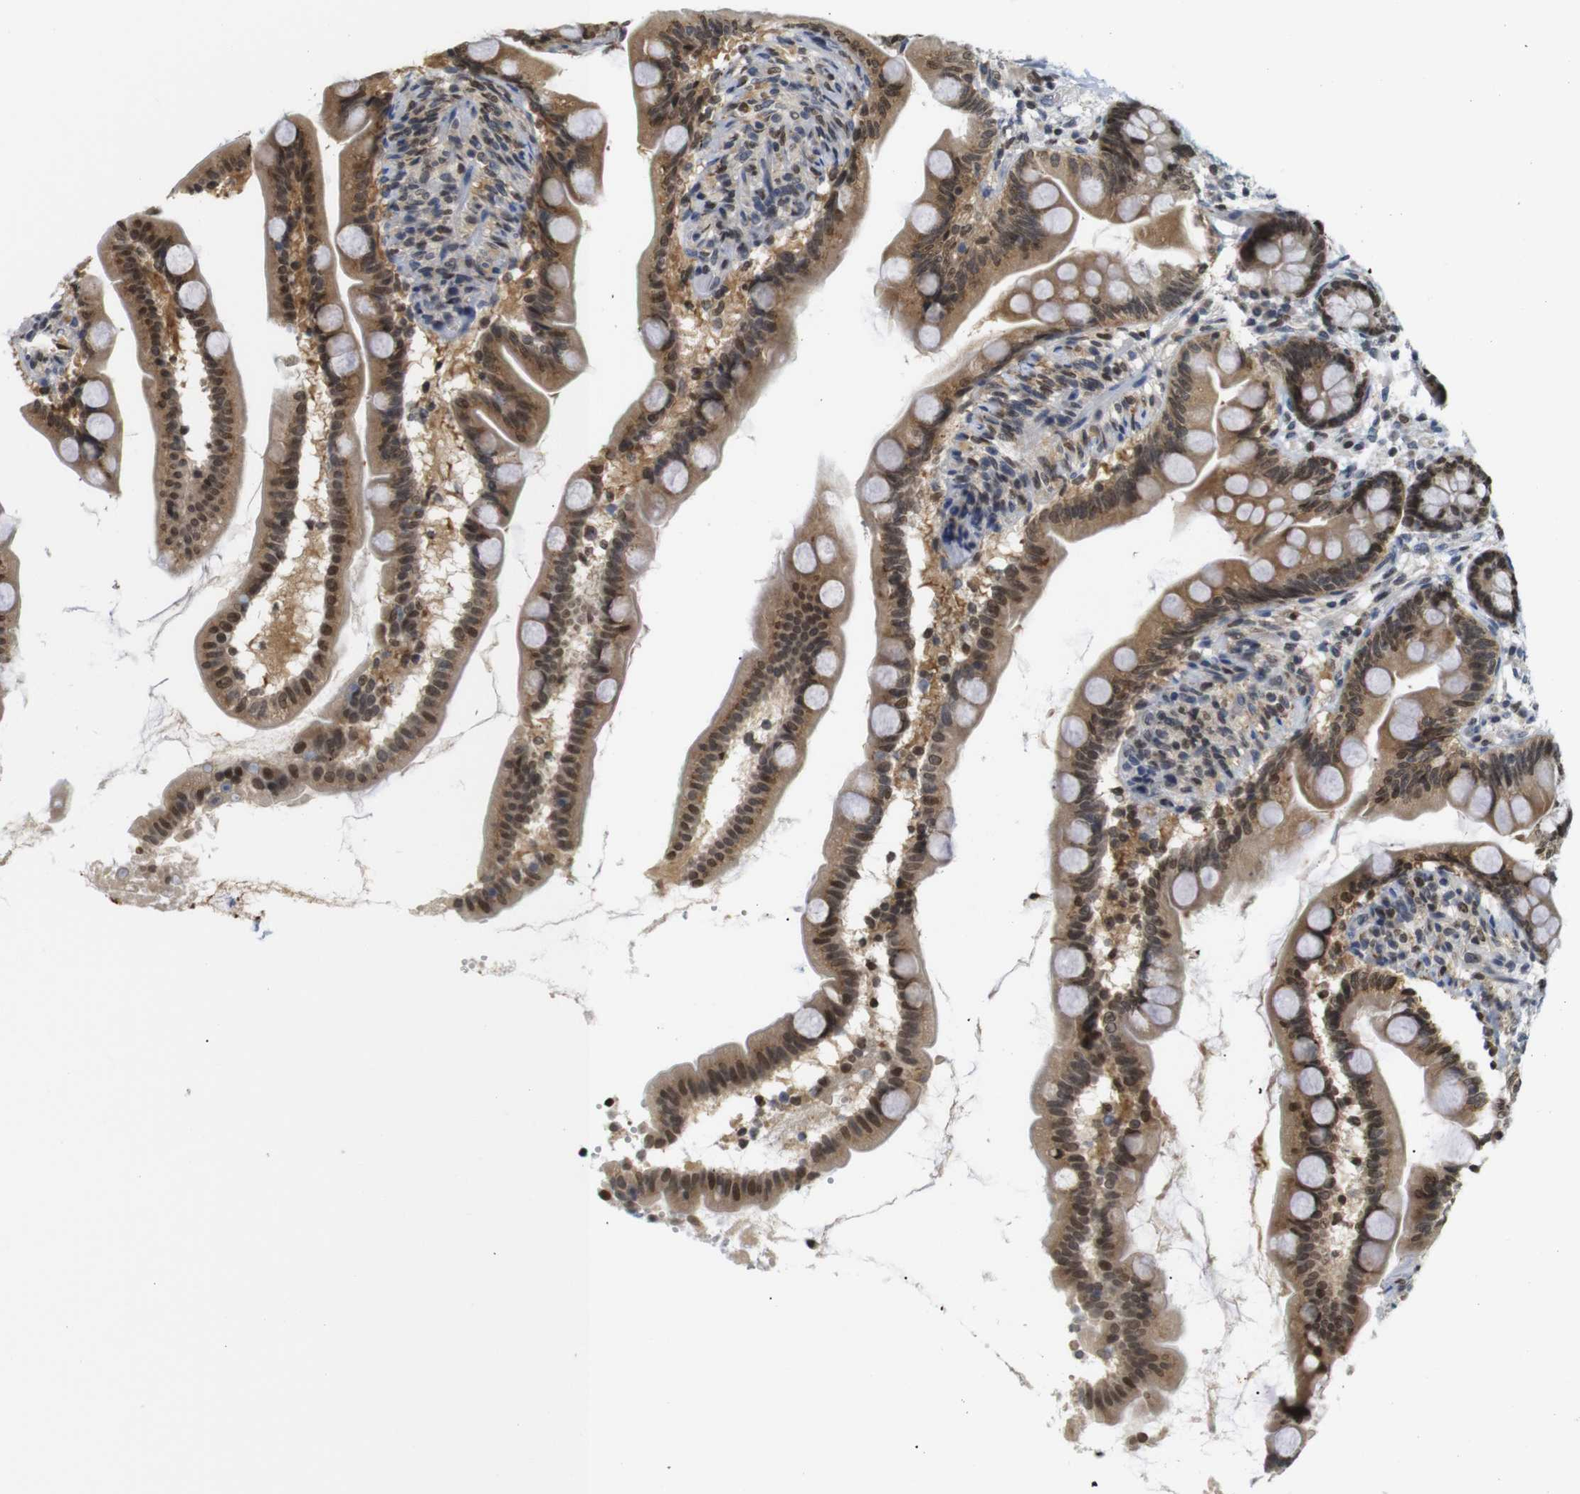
{"staining": {"intensity": "strong", "quantity": ">75%", "location": "cytoplasmic/membranous,nuclear"}, "tissue": "small intestine", "cell_type": "Glandular cells", "image_type": "normal", "snomed": [{"axis": "morphology", "description": "Normal tissue, NOS"}, {"axis": "topography", "description": "Small intestine"}], "caption": "The histopathology image displays staining of unremarkable small intestine, revealing strong cytoplasmic/membranous,nuclear protein positivity (brown color) within glandular cells.", "gene": "MBD1", "patient": {"sex": "female", "age": 56}}